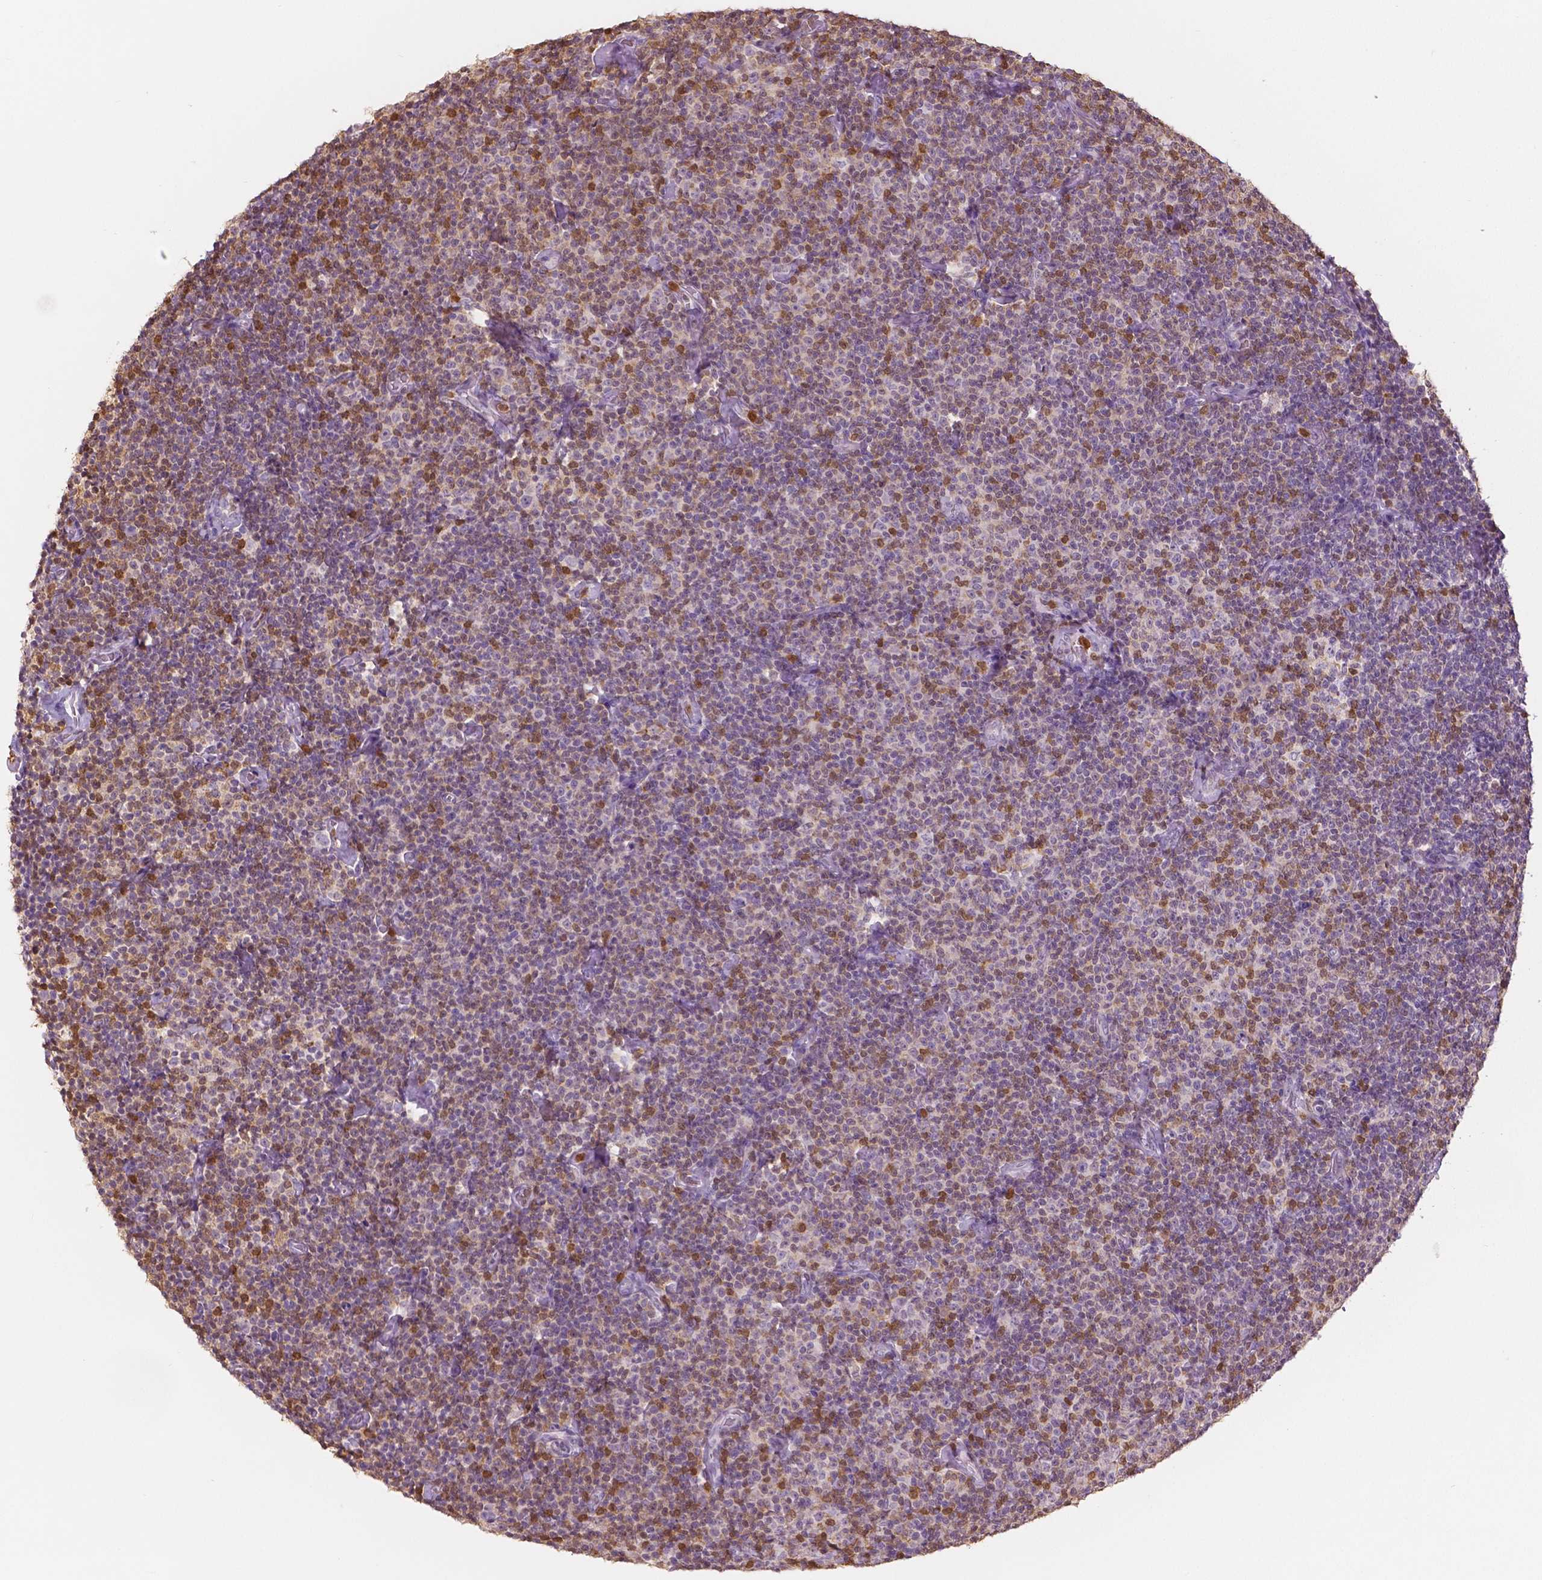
{"staining": {"intensity": "moderate", "quantity": "<25%", "location": "nuclear"}, "tissue": "lymphoma", "cell_type": "Tumor cells", "image_type": "cancer", "snomed": [{"axis": "morphology", "description": "Malignant lymphoma, non-Hodgkin's type, Low grade"}, {"axis": "topography", "description": "Lymph node"}], "caption": "Tumor cells demonstrate low levels of moderate nuclear positivity in about <25% of cells in lymphoma.", "gene": "S100A4", "patient": {"sex": "male", "age": 81}}